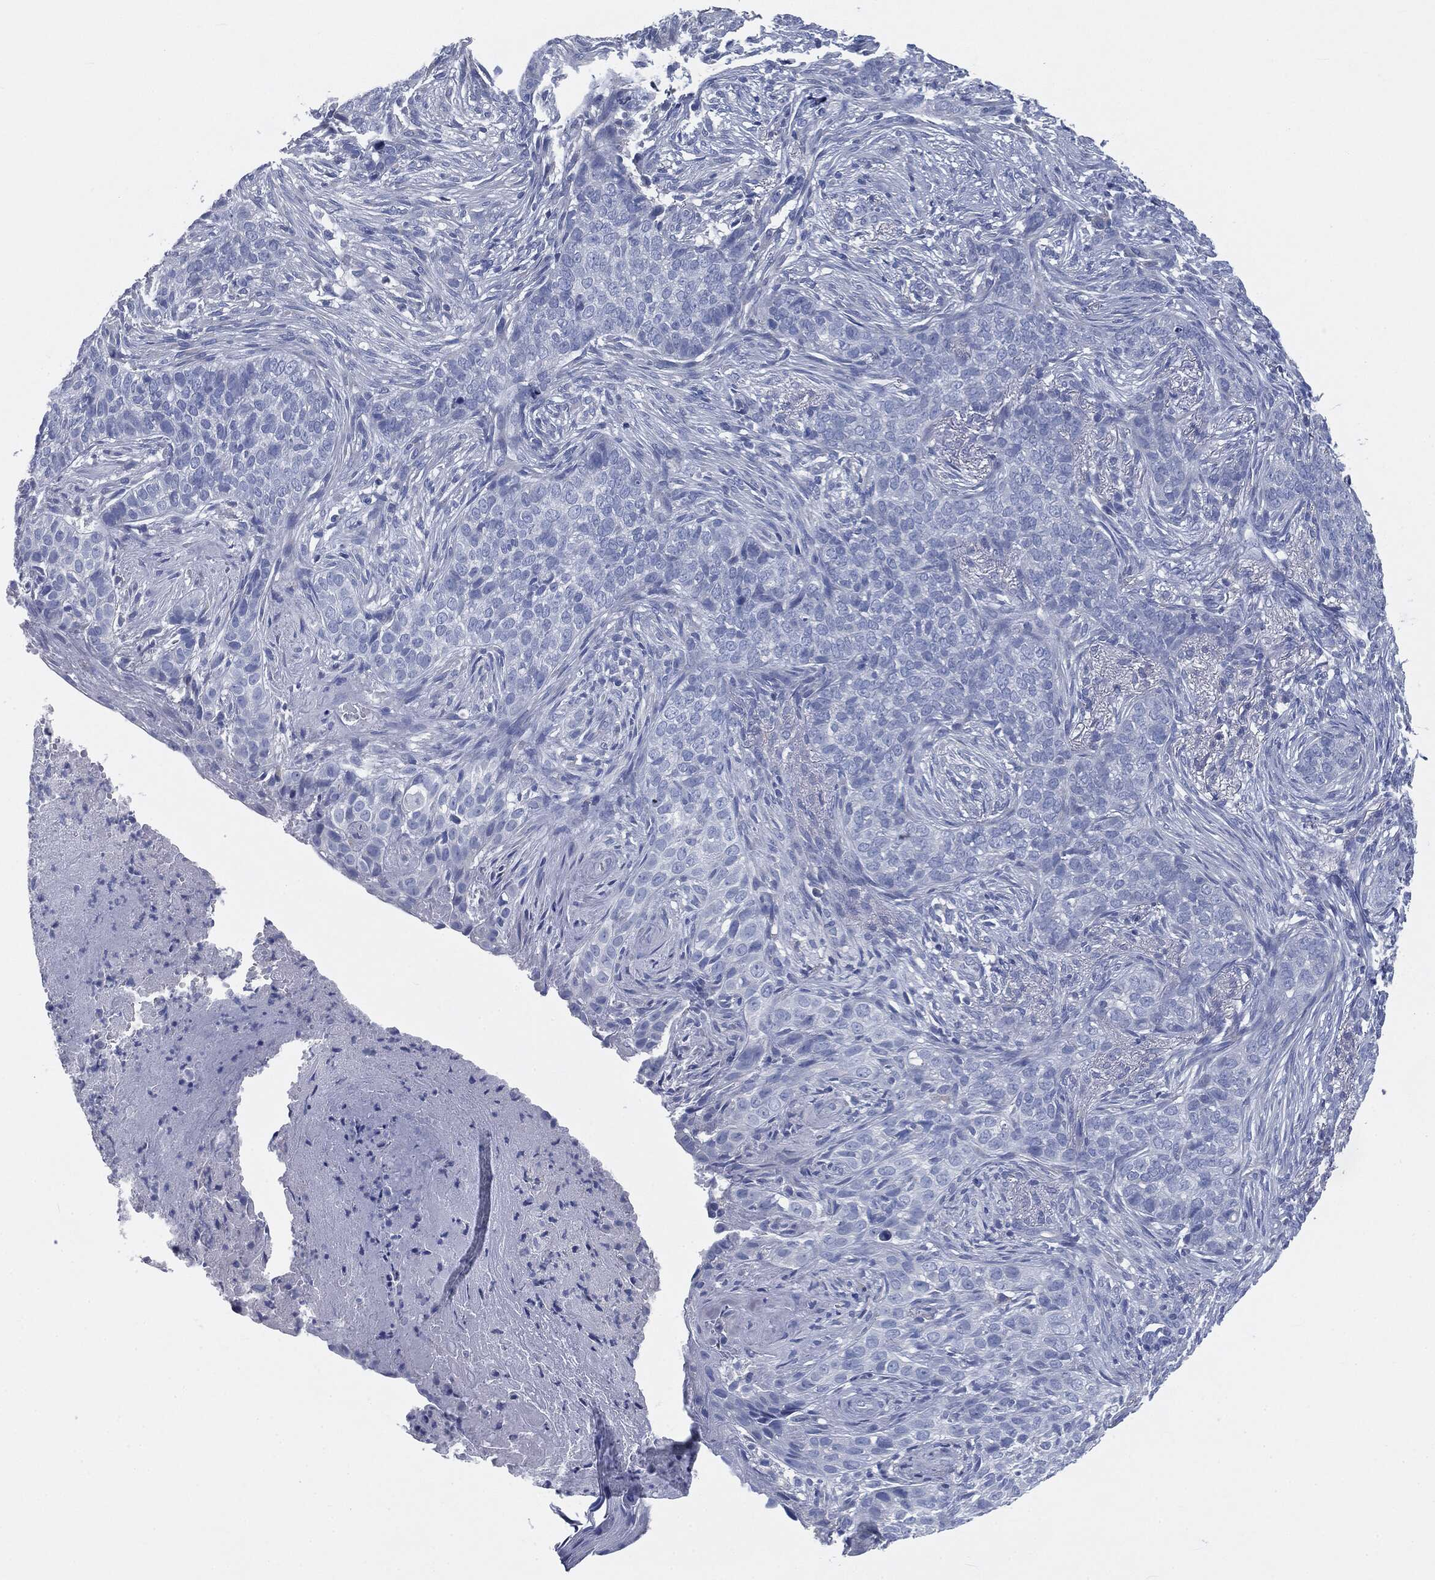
{"staining": {"intensity": "negative", "quantity": "none", "location": "none"}, "tissue": "skin cancer", "cell_type": "Tumor cells", "image_type": "cancer", "snomed": [{"axis": "morphology", "description": "Squamous cell carcinoma, NOS"}, {"axis": "topography", "description": "Skin"}], "caption": "This is an immunohistochemistry (IHC) photomicrograph of human squamous cell carcinoma (skin). There is no staining in tumor cells.", "gene": "CAV3", "patient": {"sex": "male", "age": 88}}